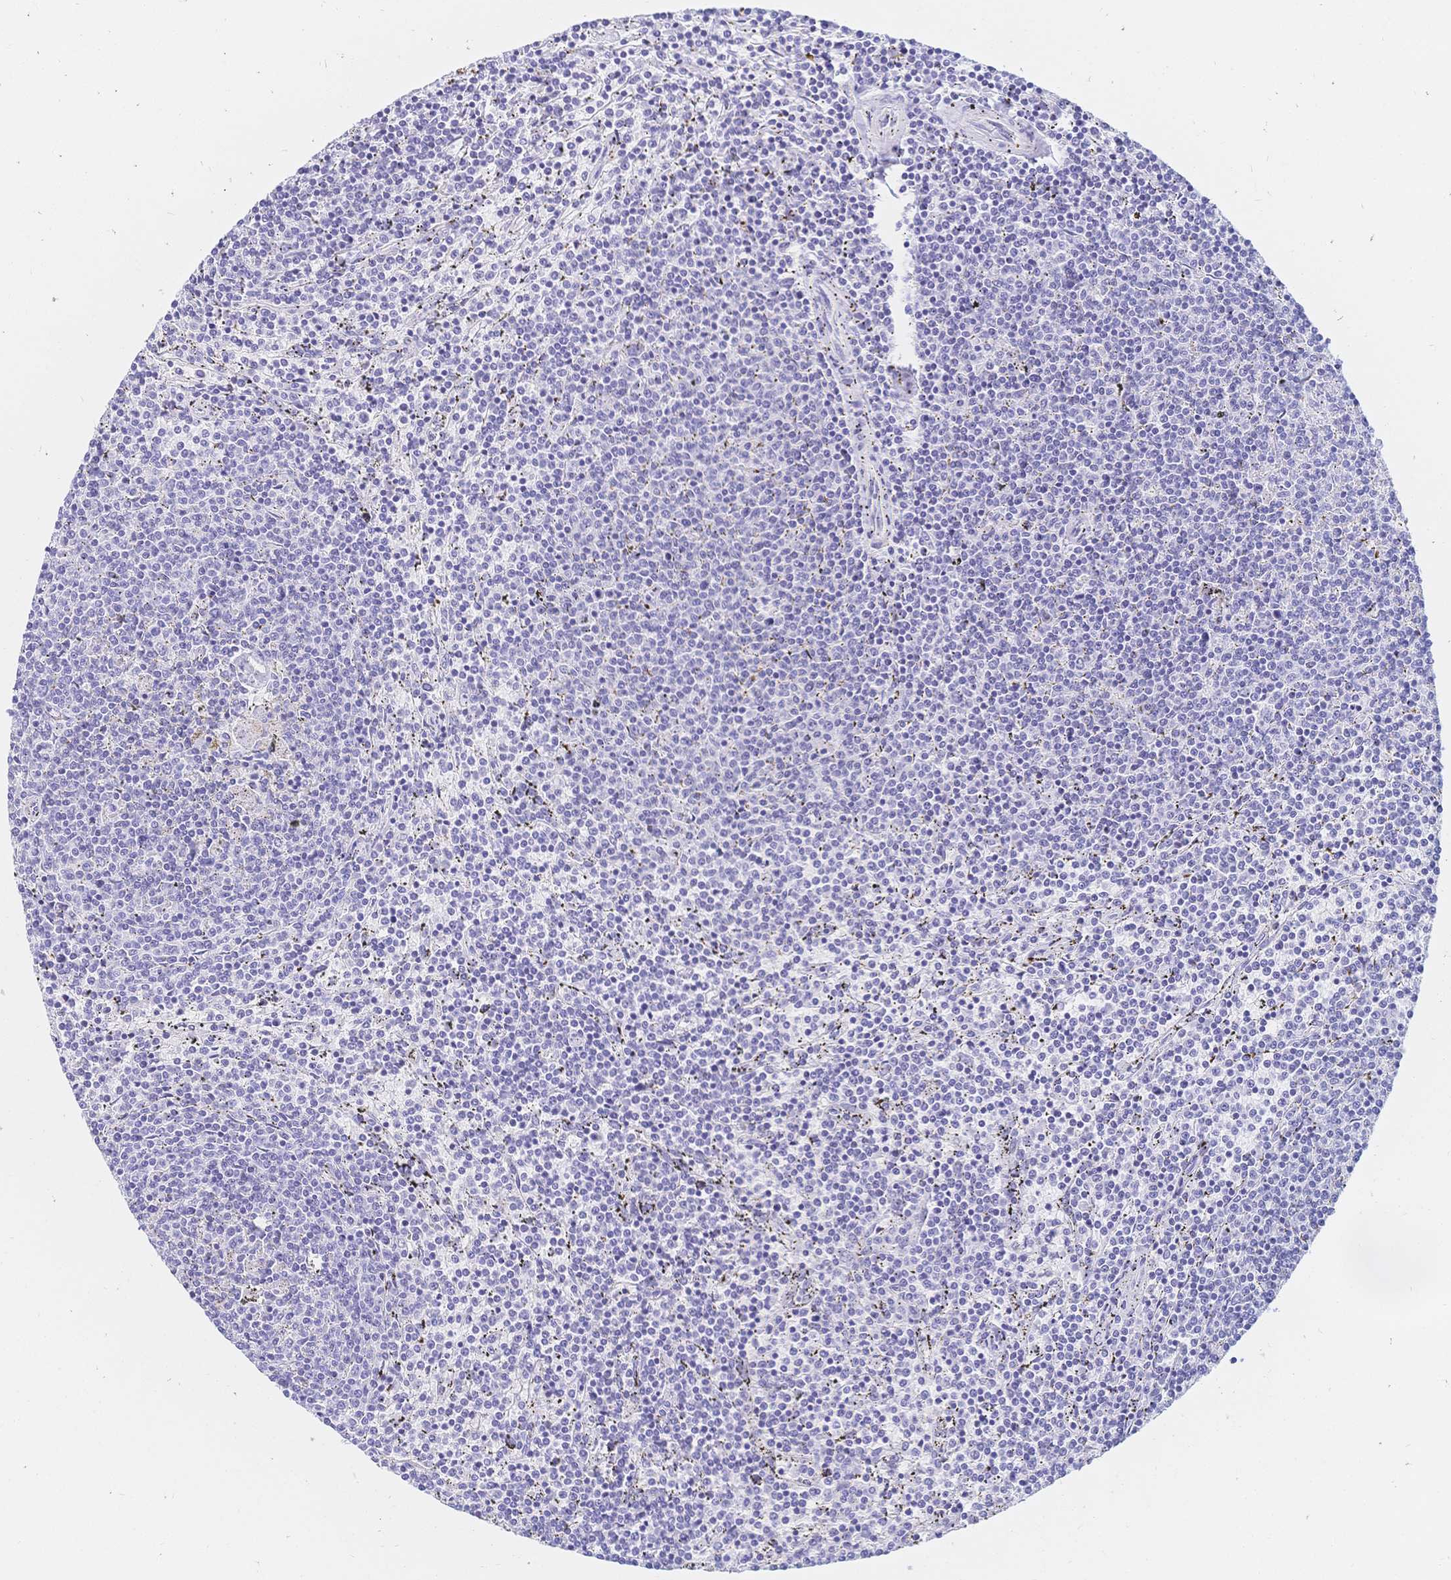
{"staining": {"intensity": "negative", "quantity": "none", "location": "none"}, "tissue": "lymphoma", "cell_type": "Tumor cells", "image_type": "cancer", "snomed": [{"axis": "morphology", "description": "Malignant lymphoma, non-Hodgkin's type, Low grade"}, {"axis": "topography", "description": "Spleen"}], "caption": "Lymphoma was stained to show a protein in brown. There is no significant expression in tumor cells. The staining is performed using DAB brown chromogen with nuclei counter-stained in using hematoxylin.", "gene": "MEP1B", "patient": {"sex": "female", "age": 50}}